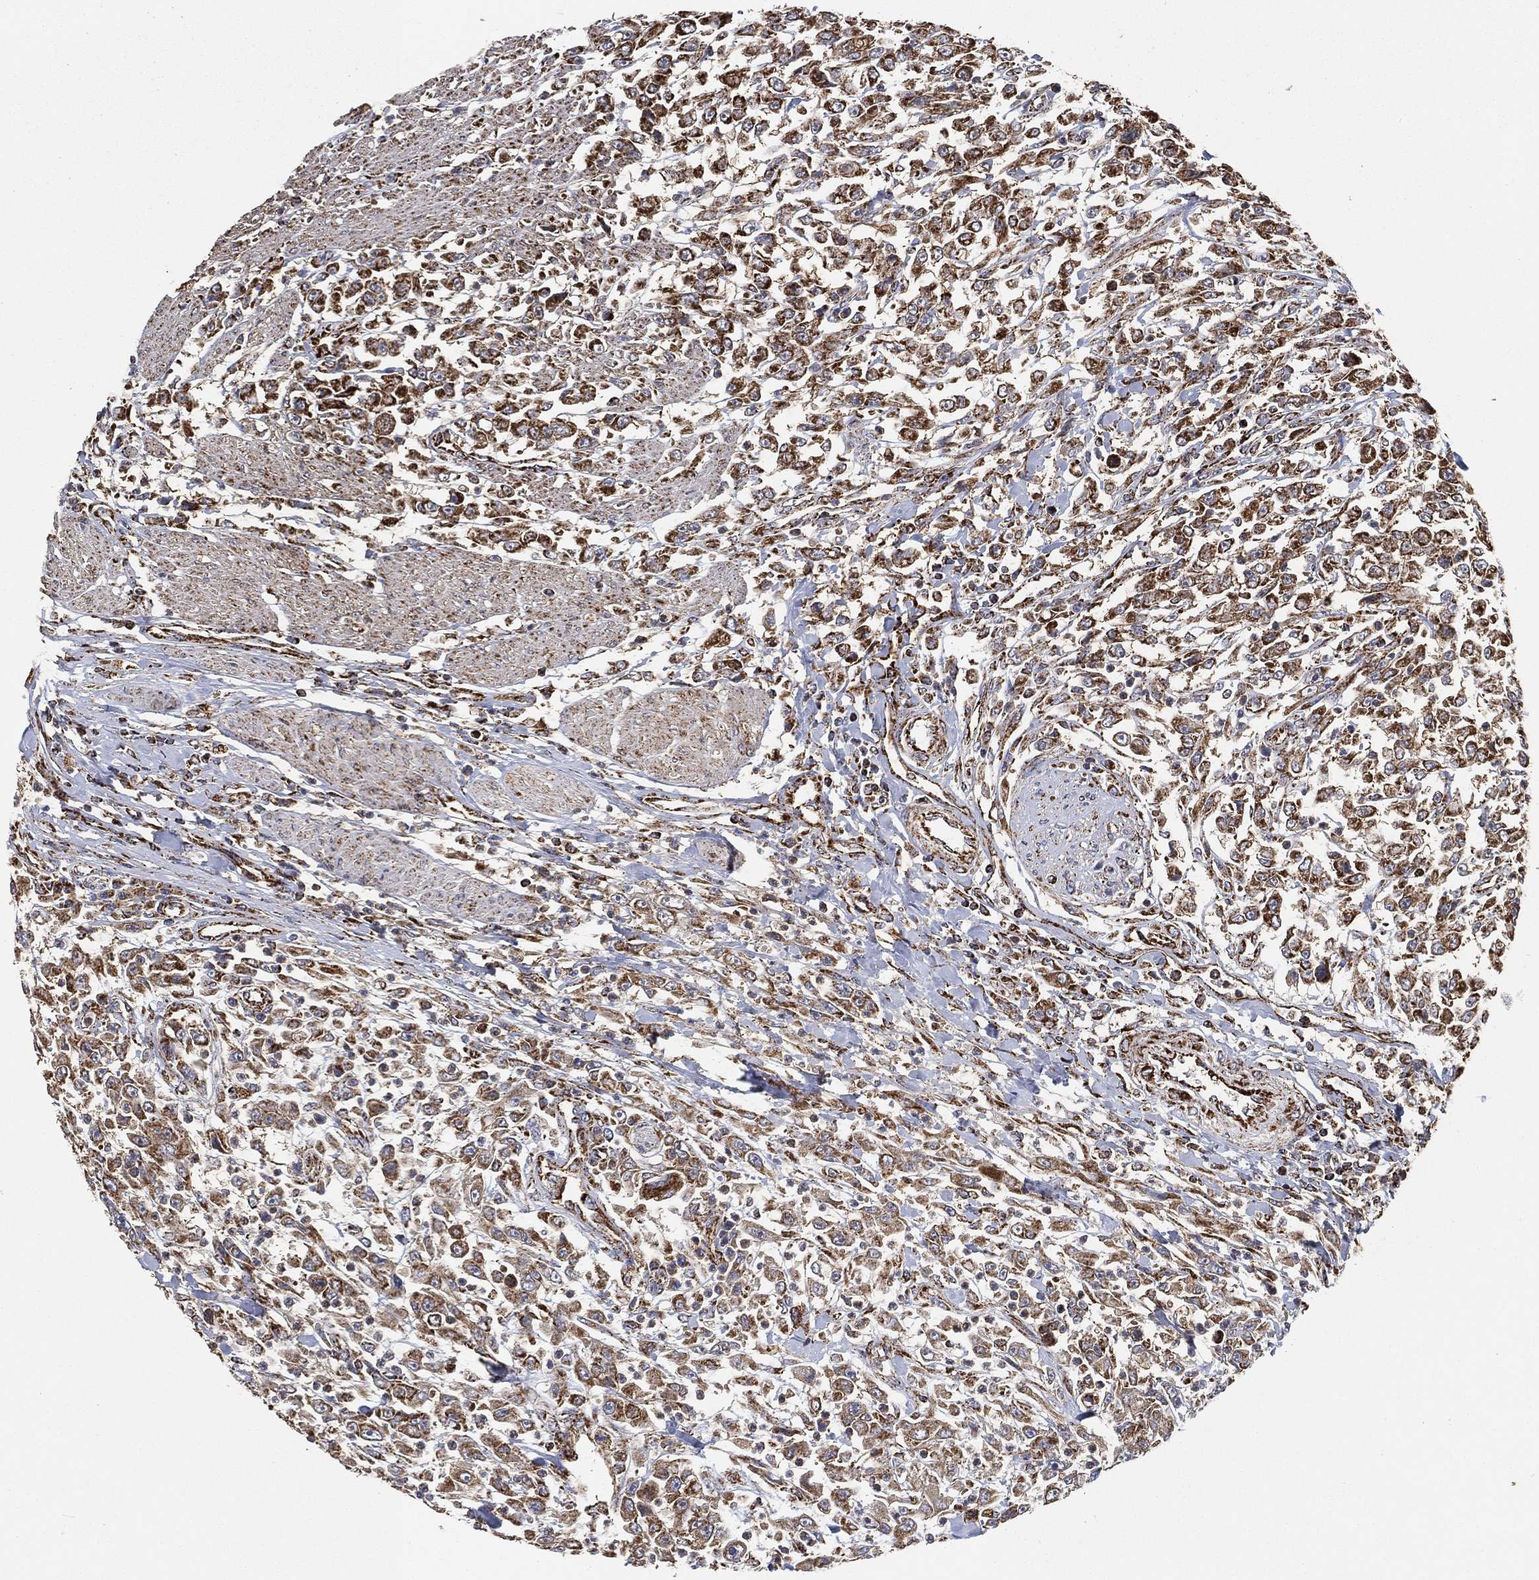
{"staining": {"intensity": "strong", "quantity": ">75%", "location": "cytoplasmic/membranous"}, "tissue": "urothelial cancer", "cell_type": "Tumor cells", "image_type": "cancer", "snomed": [{"axis": "morphology", "description": "Urothelial carcinoma, High grade"}, {"axis": "topography", "description": "Urinary bladder"}], "caption": "A photomicrograph showing strong cytoplasmic/membranous expression in about >75% of tumor cells in urothelial carcinoma (high-grade), as visualized by brown immunohistochemical staining.", "gene": "SLC38A7", "patient": {"sex": "male", "age": 46}}